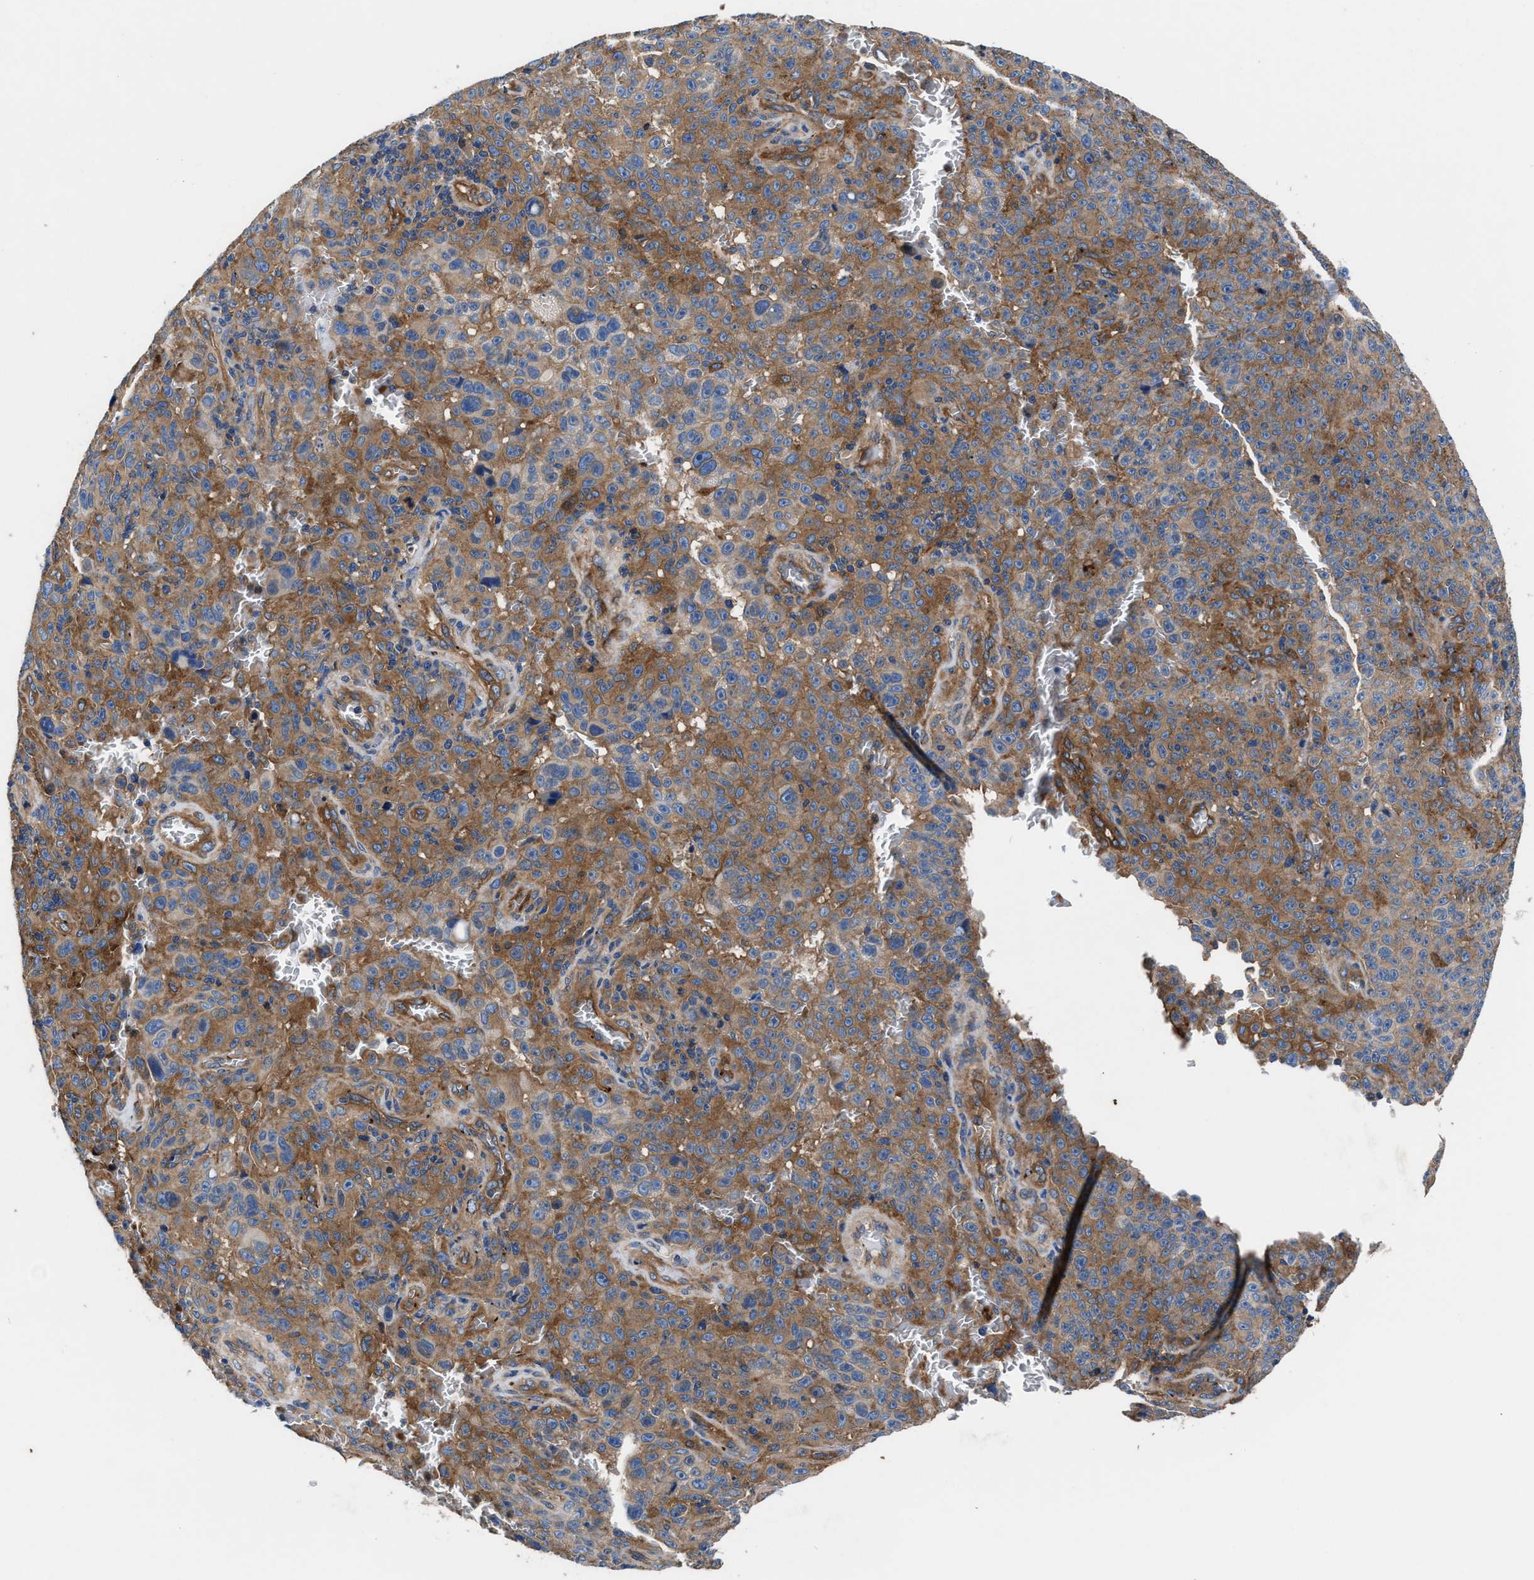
{"staining": {"intensity": "moderate", "quantity": ">75%", "location": "cytoplasmic/membranous"}, "tissue": "melanoma", "cell_type": "Tumor cells", "image_type": "cancer", "snomed": [{"axis": "morphology", "description": "Malignant melanoma, NOS"}, {"axis": "topography", "description": "Skin"}], "caption": "DAB immunohistochemical staining of human malignant melanoma displays moderate cytoplasmic/membranous protein staining in about >75% of tumor cells. (IHC, brightfield microscopy, high magnification).", "gene": "SH3GL1", "patient": {"sex": "female", "age": 82}}